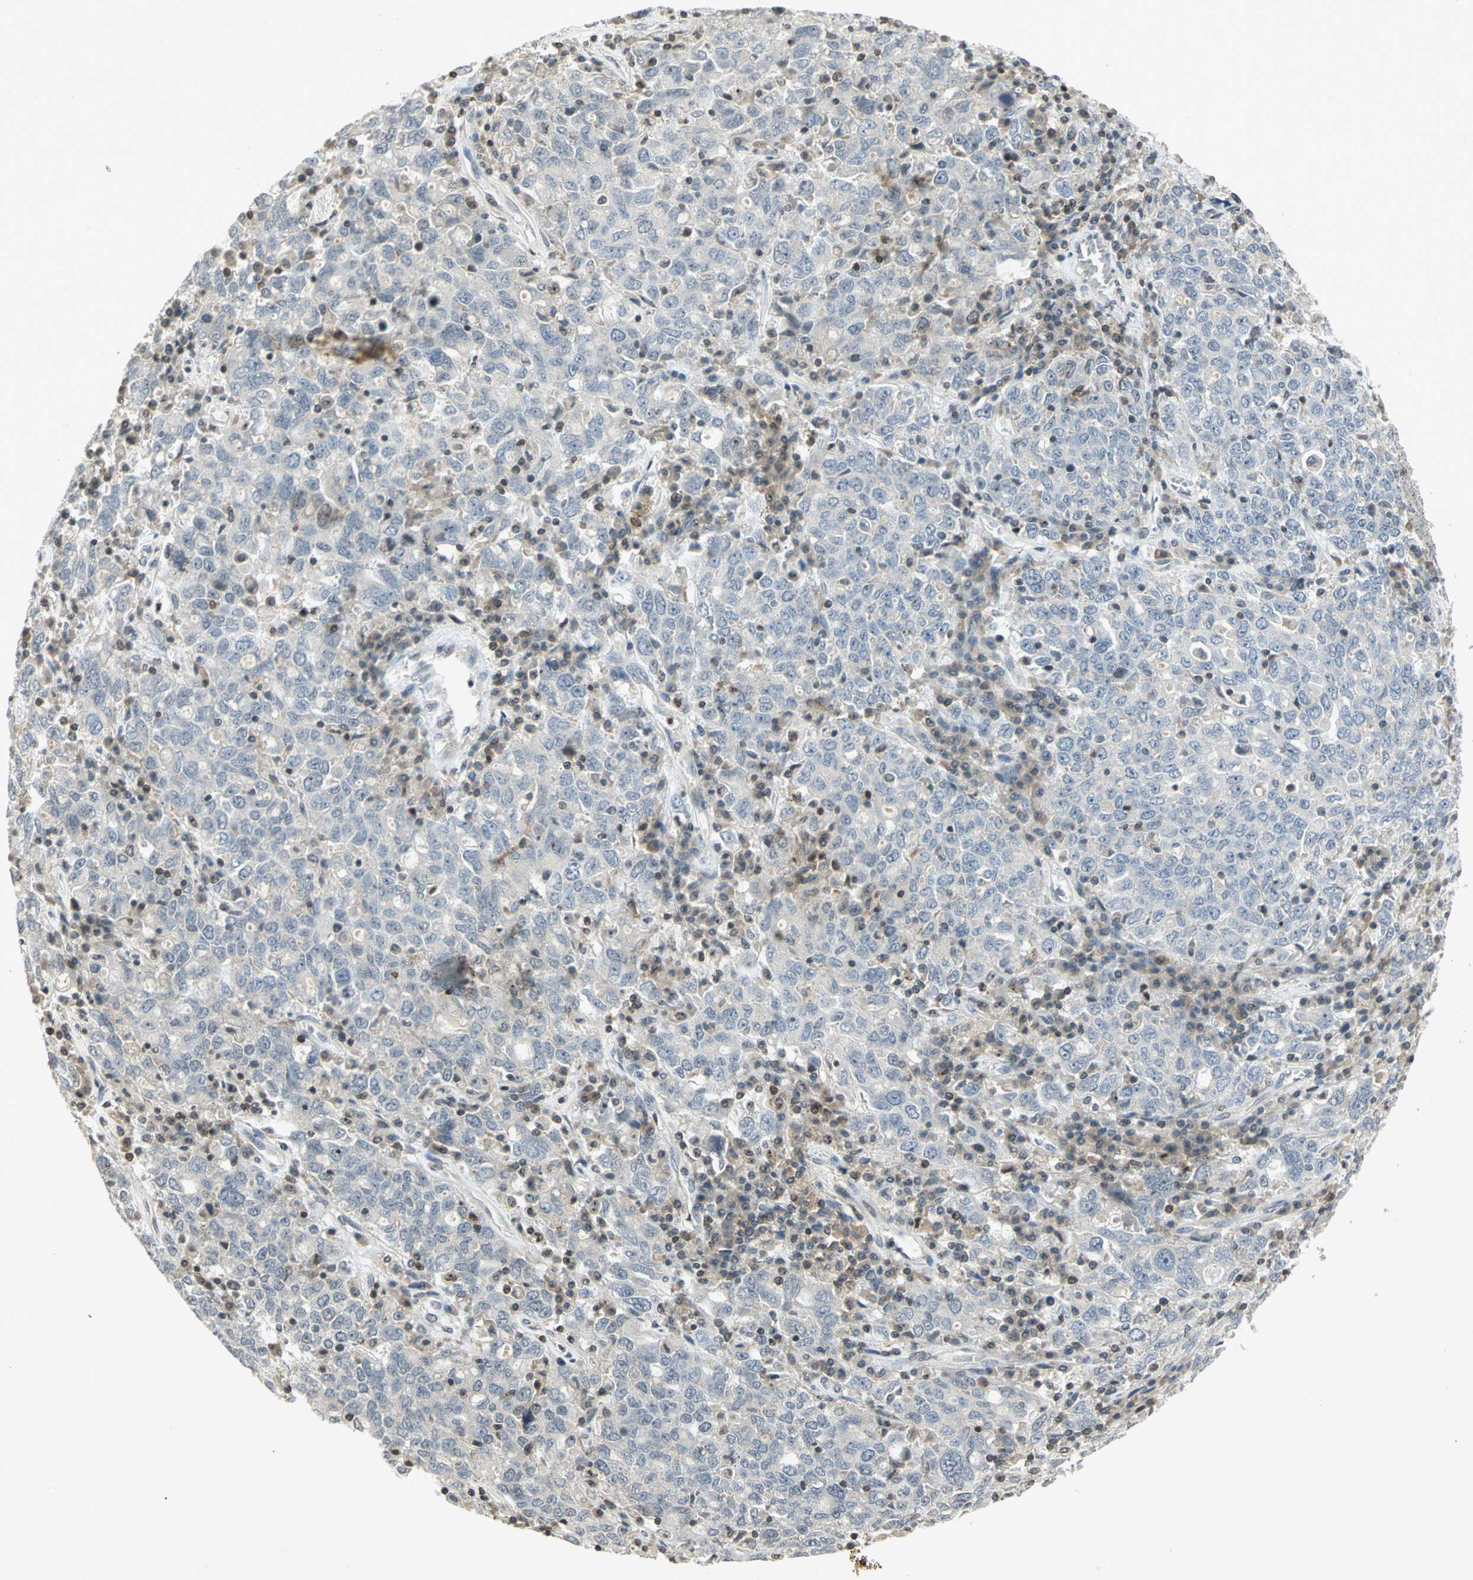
{"staining": {"intensity": "negative", "quantity": "none", "location": "none"}, "tissue": "ovarian cancer", "cell_type": "Tumor cells", "image_type": "cancer", "snomed": [{"axis": "morphology", "description": "Carcinoma, endometroid"}, {"axis": "topography", "description": "Ovary"}], "caption": "Tumor cells are negative for brown protein staining in ovarian cancer (endometroid carcinoma).", "gene": "IL16", "patient": {"sex": "female", "age": 62}}